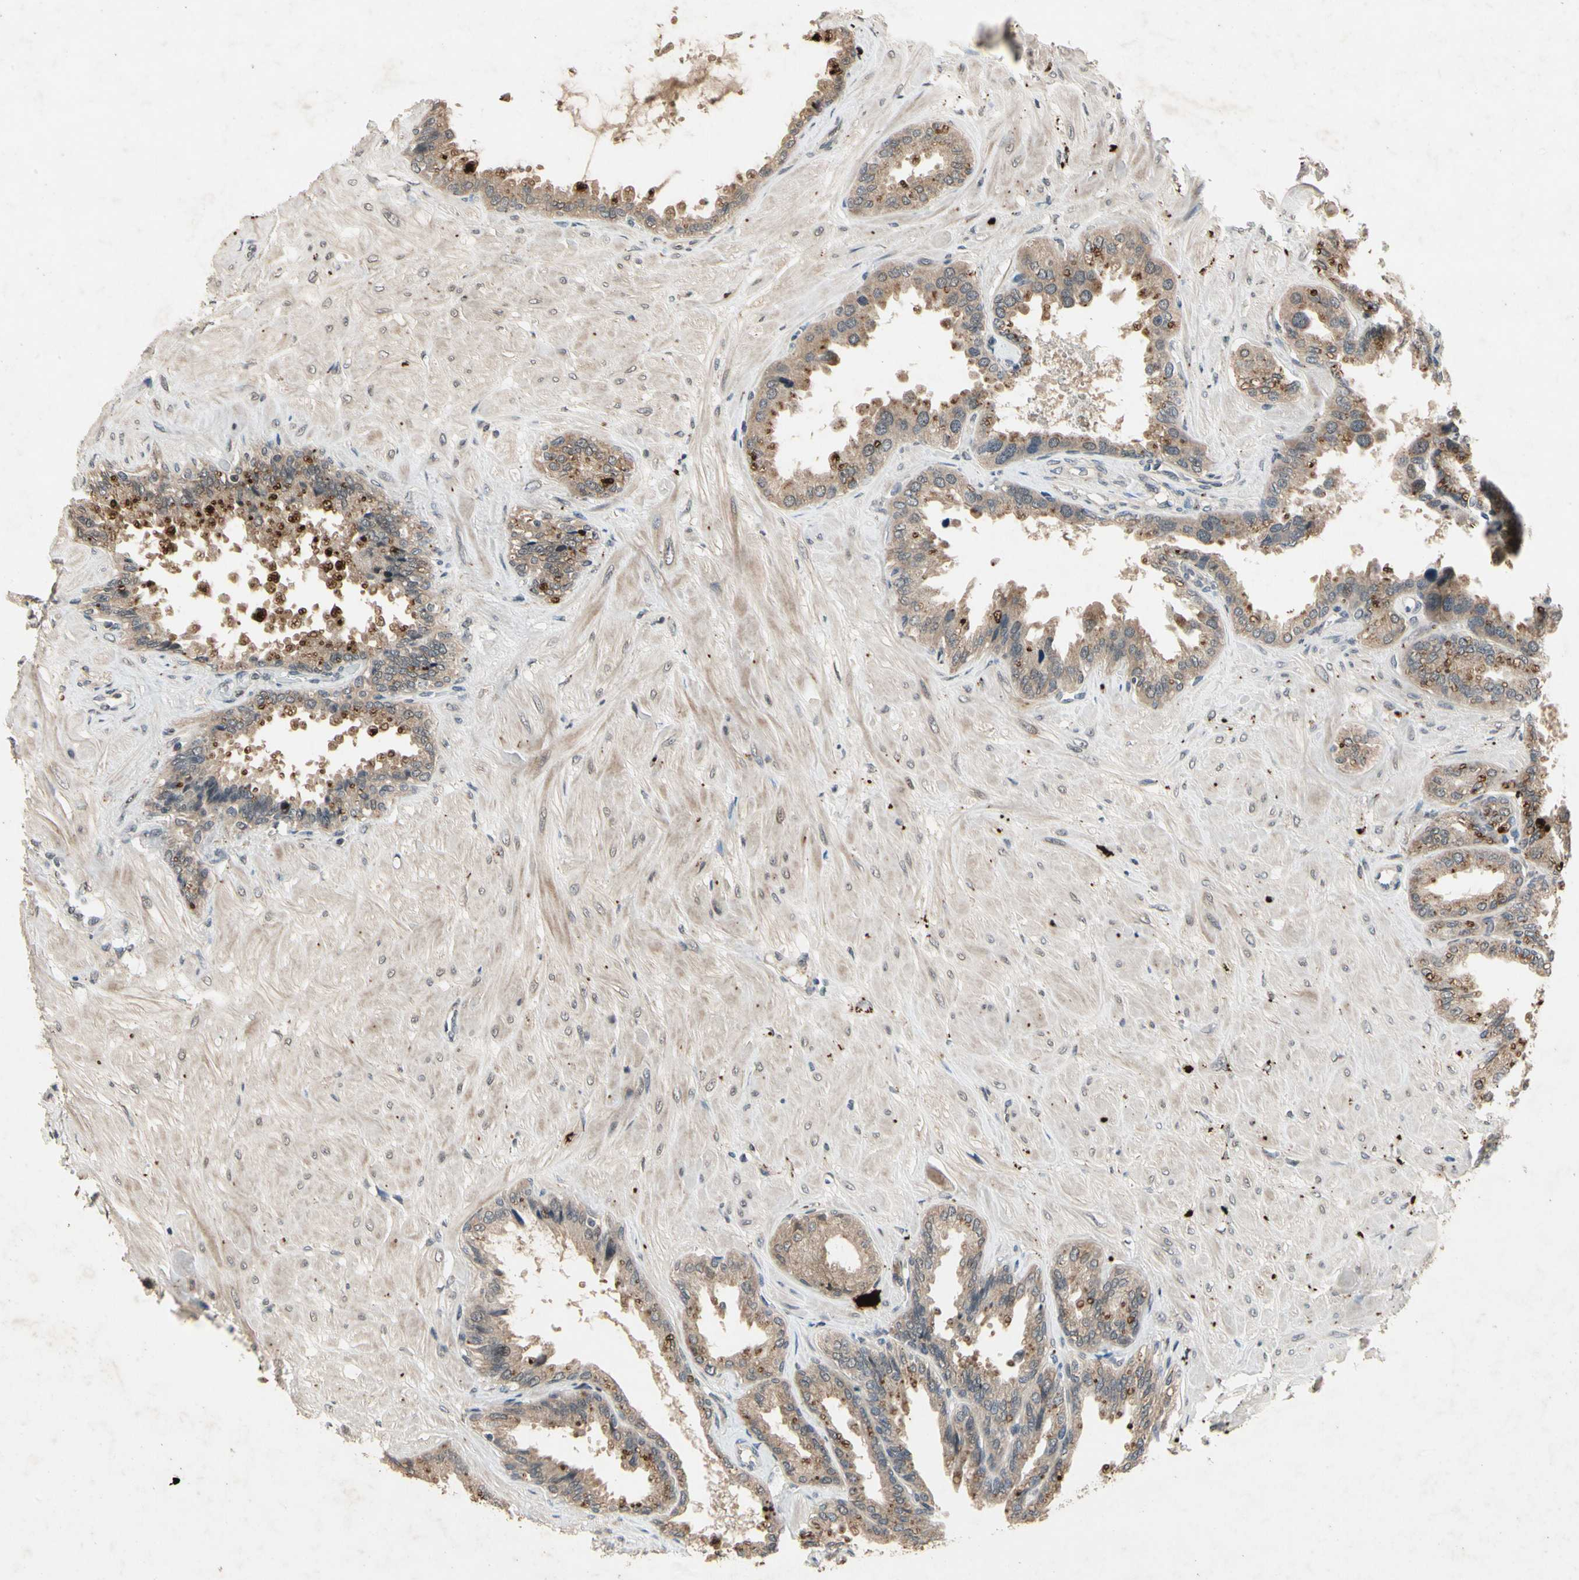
{"staining": {"intensity": "moderate", "quantity": ">75%", "location": "cytoplasmic/membranous"}, "tissue": "seminal vesicle", "cell_type": "Glandular cells", "image_type": "normal", "snomed": [{"axis": "morphology", "description": "Normal tissue, NOS"}, {"axis": "topography", "description": "Seminal veicle"}], "caption": "Seminal vesicle stained with a brown dye demonstrates moderate cytoplasmic/membranous positive positivity in about >75% of glandular cells.", "gene": "DPY19L3", "patient": {"sex": "male", "age": 46}}